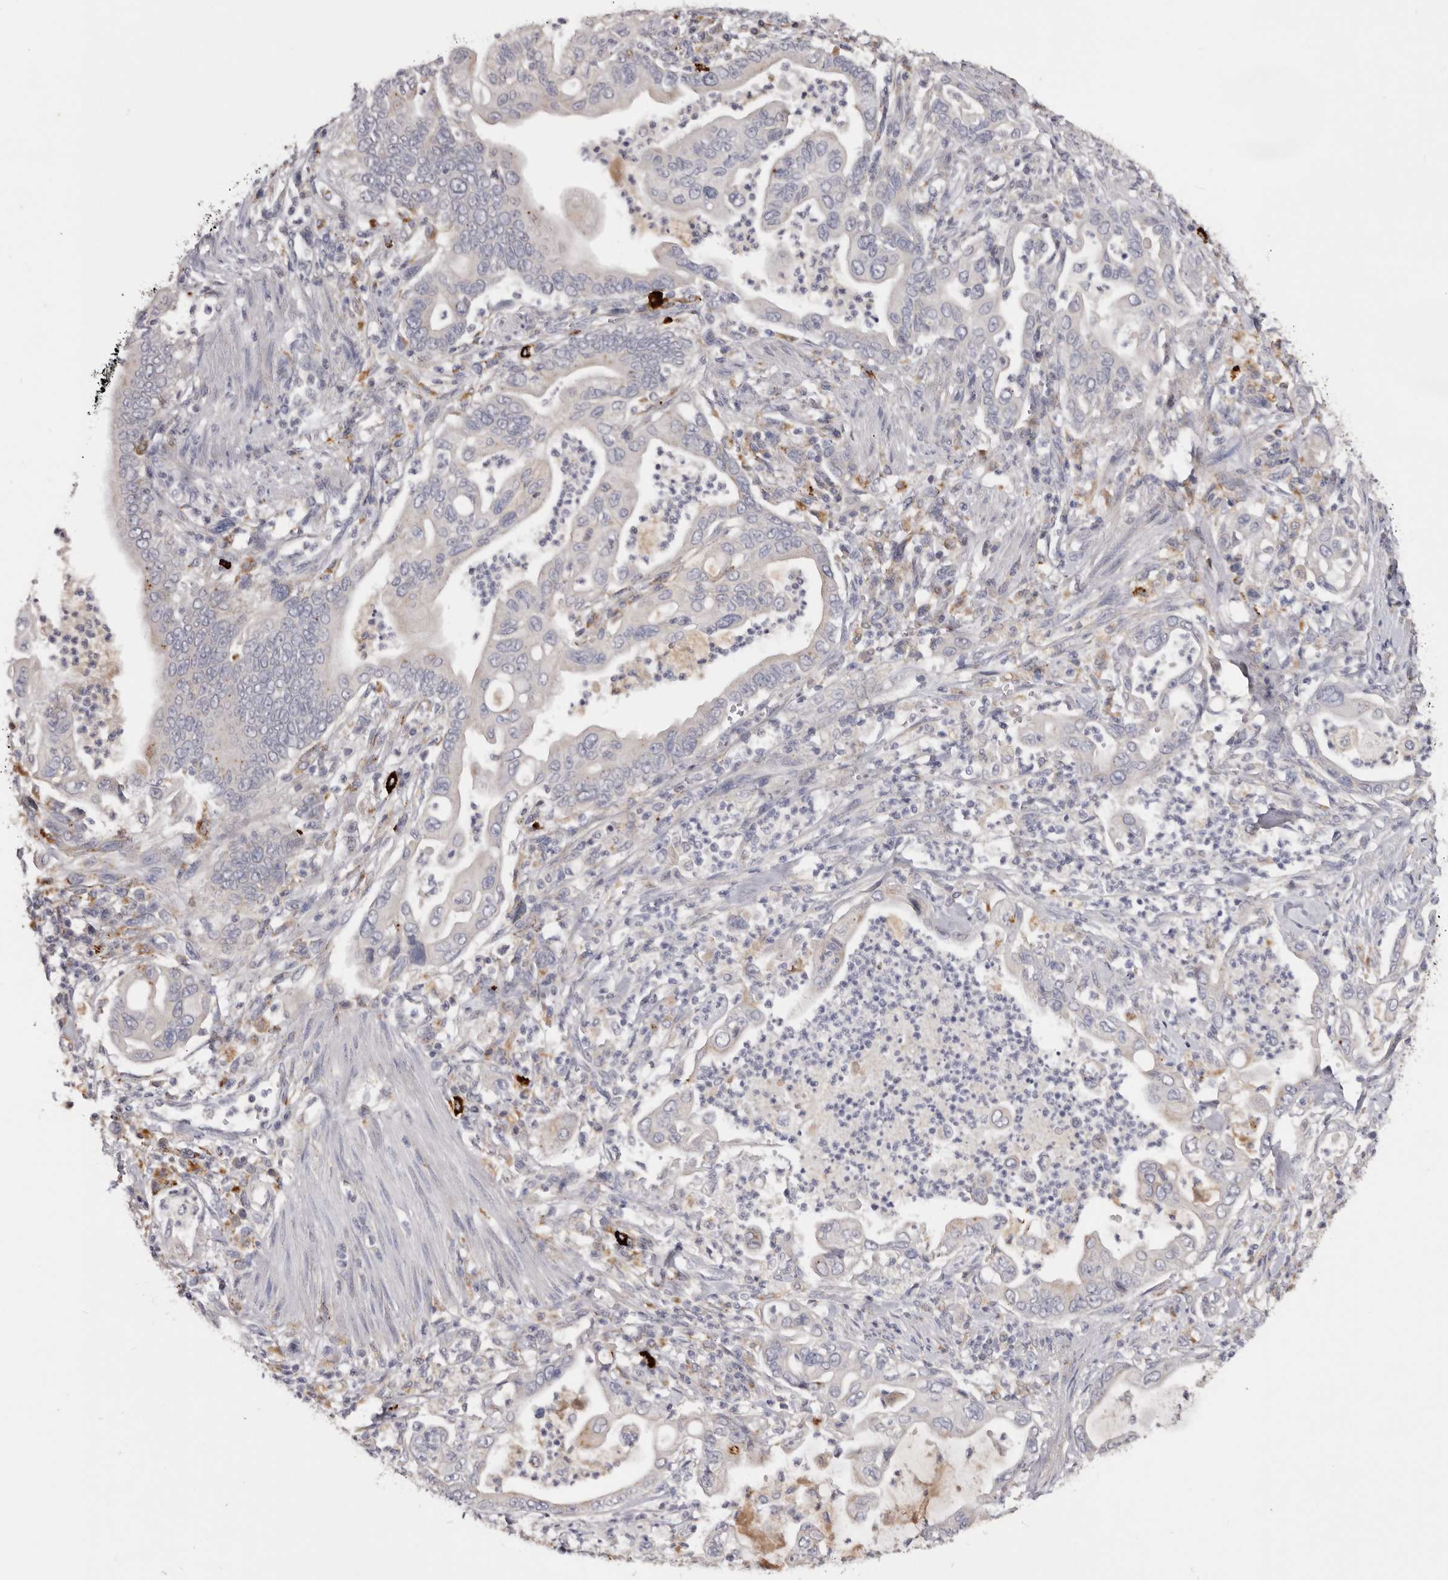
{"staining": {"intensity": "weak", "quantity": "25%-75%", "location": "cytoplasmic/membranous"}, "tissue": "pancreatic cancer", "cell_type": "Tumor cells", "image_type": "cancer", "snomed": [{"axis": "morphology", "description": "Adenocarcinoma, NOS"}, {"axis": "topography", "description": "Pancreas"}], "caption": "Immunohistochemistry (DAB) staining of pancreatic cancer (adenocarcinoma) demonstrates weak cytoplasmic/membranous protein expression in about 25%-75% of tumor cells.", "gene": "DAP", "patient": {"sex": "male", "age": 78}}